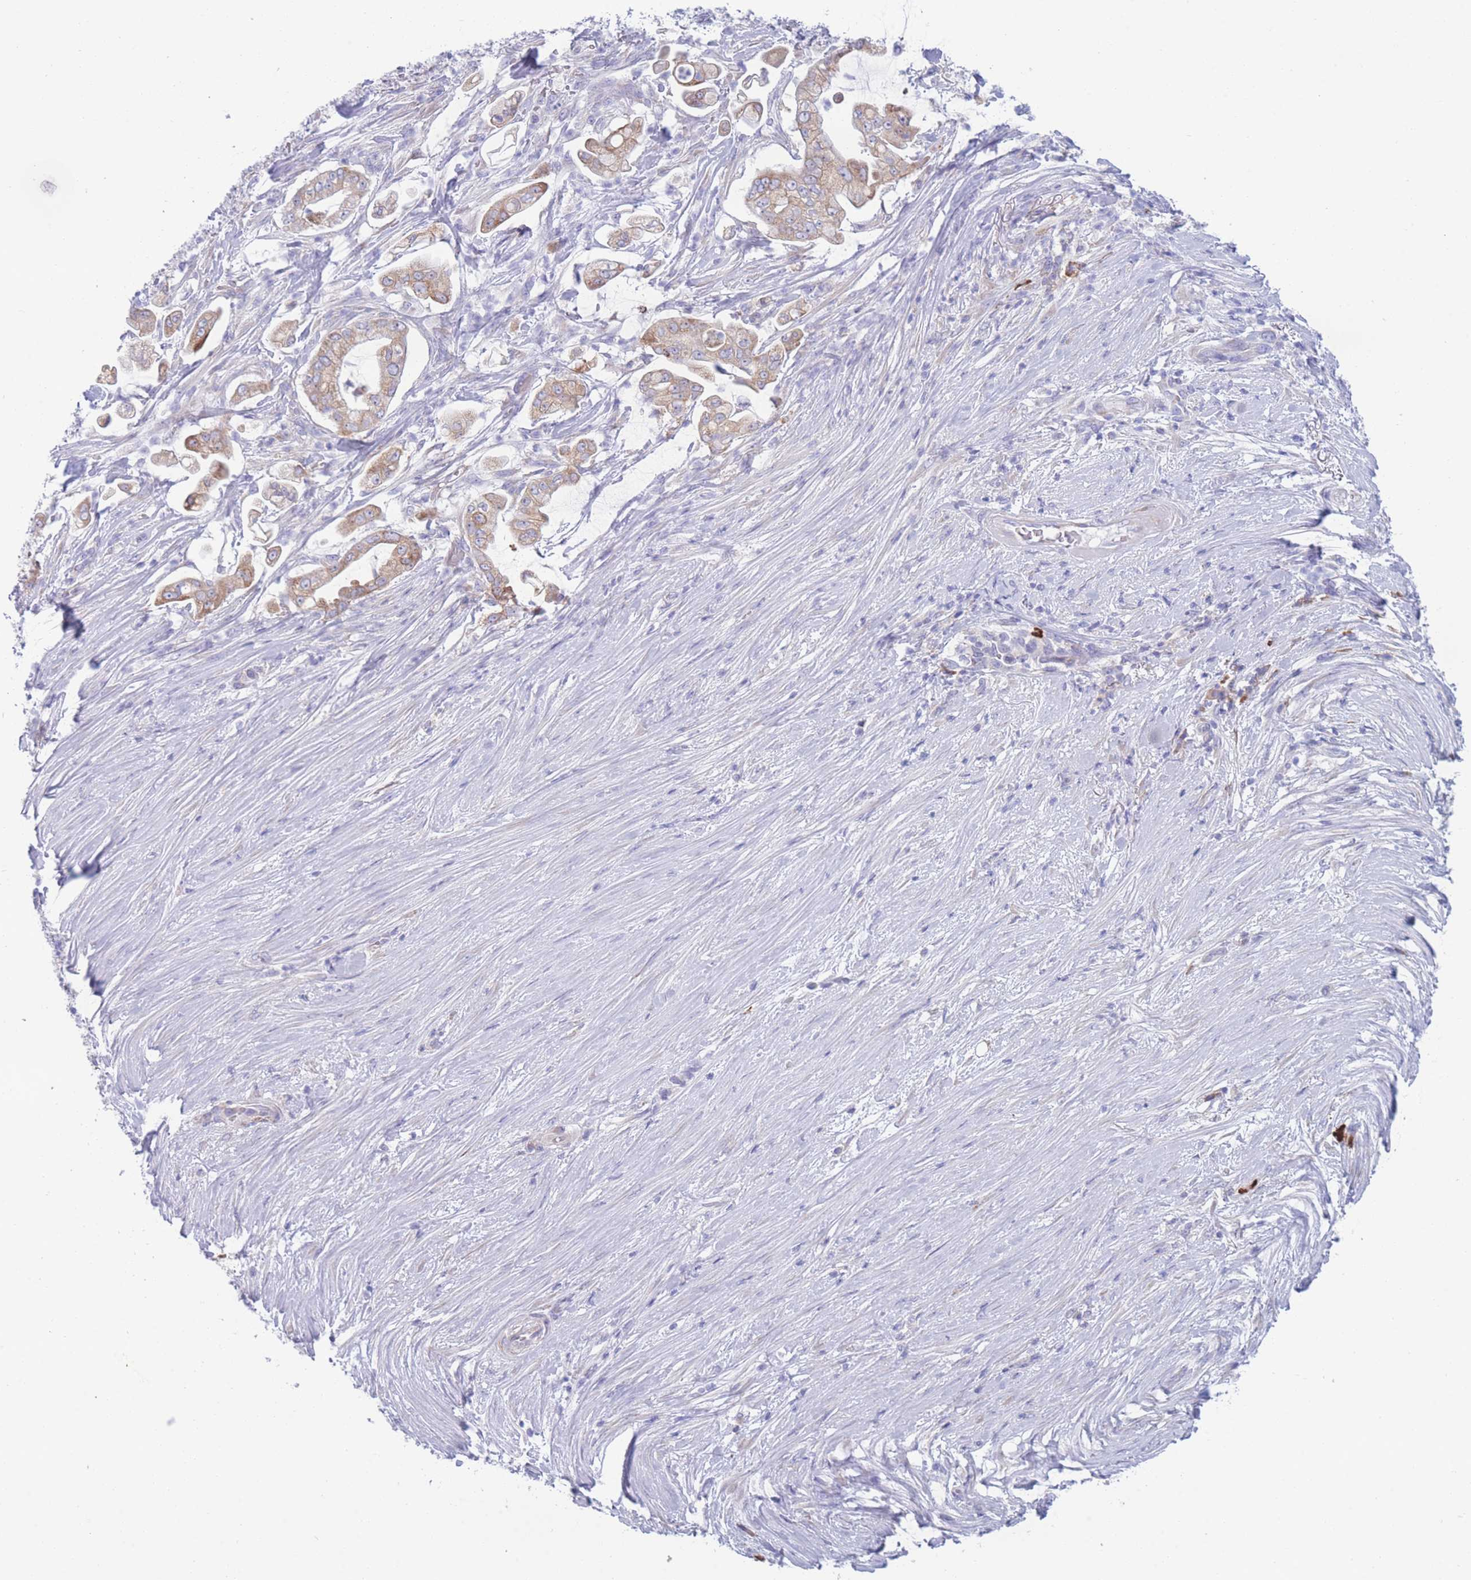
{"staining": {"intensity": "weak", "quantity": ">75%", "location": "cytoplasmic/membranous"}, "tissue": "pancreatic cancer", "cell_type": "Tumor cells", "image_type": "cancer", "snomed": [{"axis": "morphology", "description": "Adenocarcinoma, NOS"}, {"axis": "topography", "description": "Pancreas"}], "caption": "Pancreatic adenocarcinoma stained with a protein marker reveals weak staining in tumor cells.", "gene": "XKR8", "patient": {"sex": "female", "age": 69}}